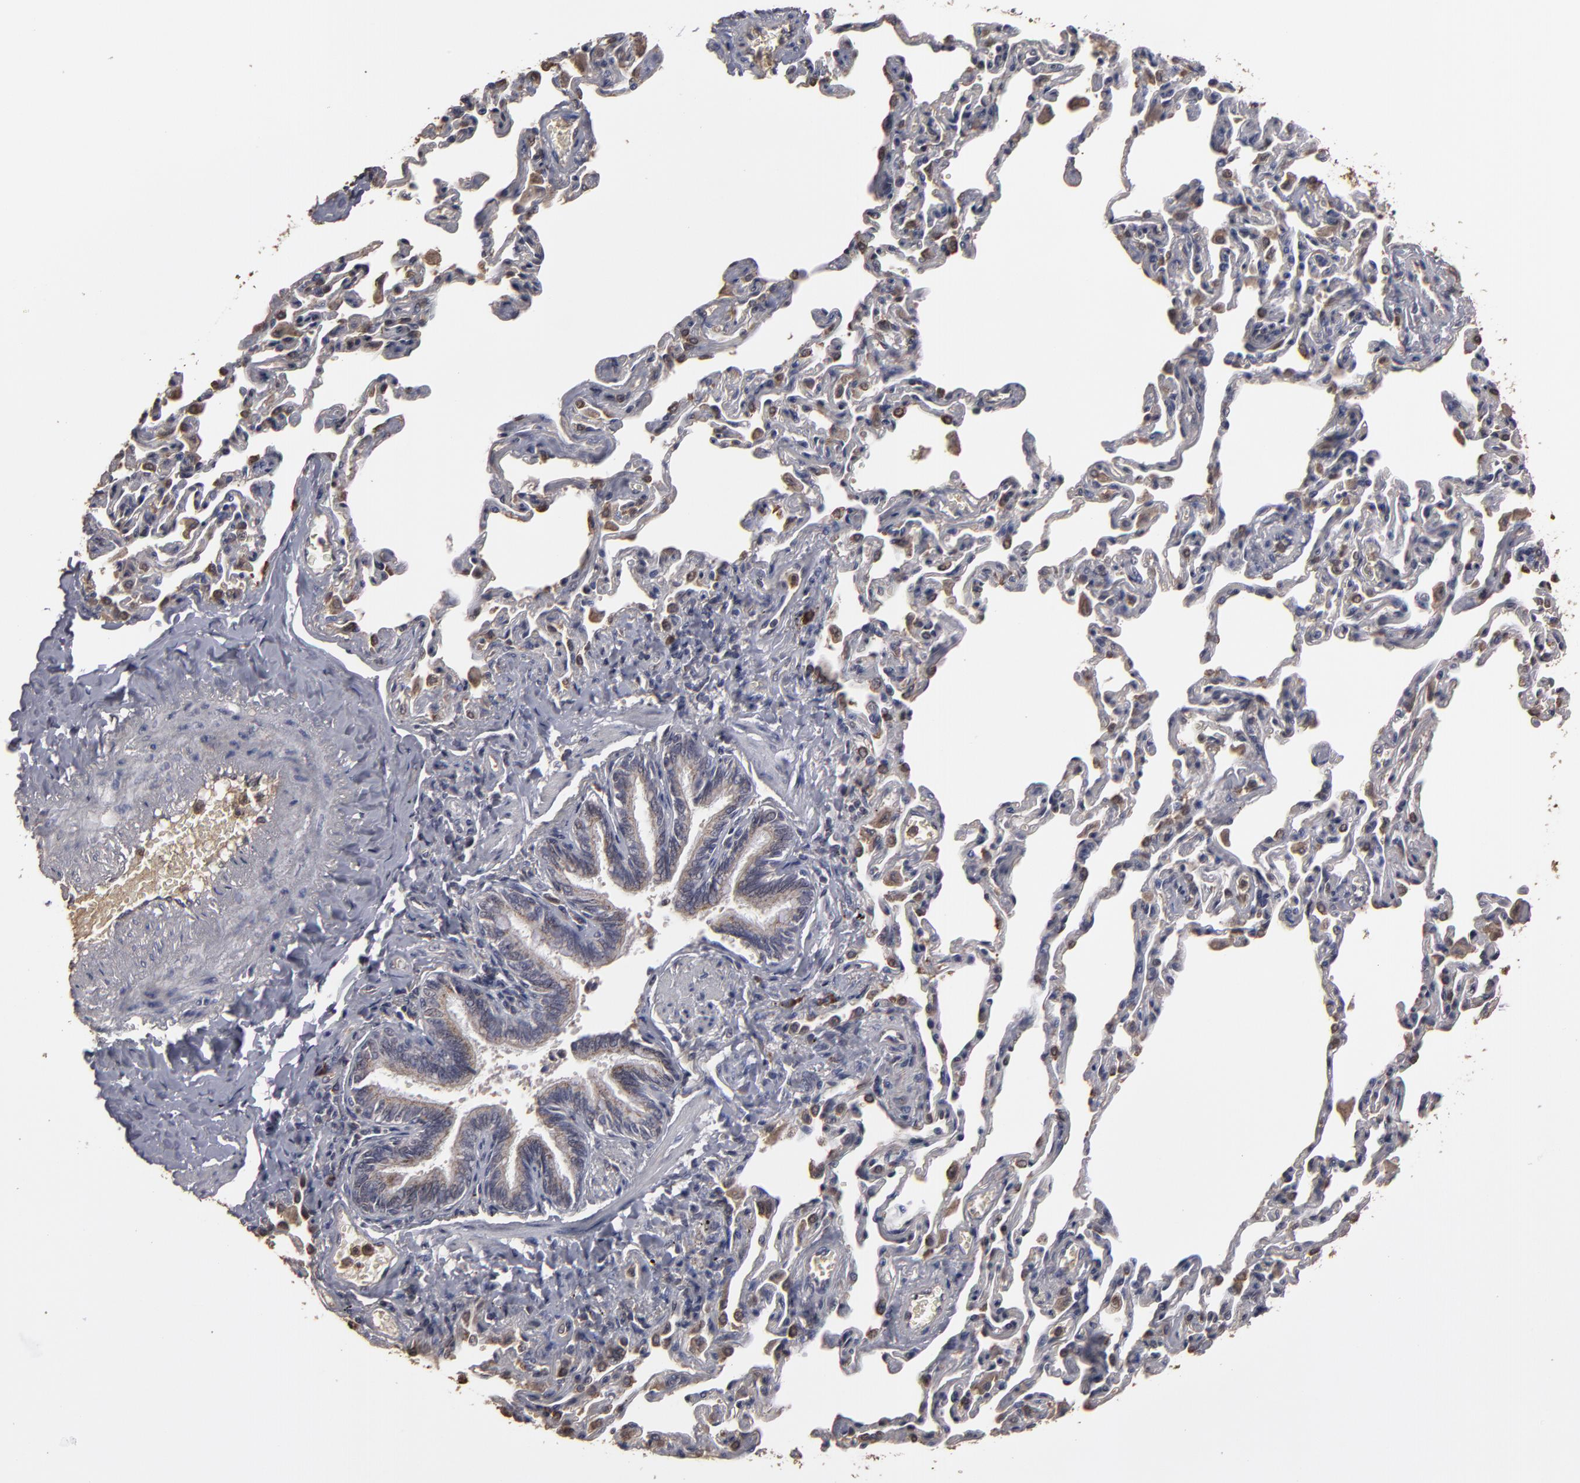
{"staining": {"intensity": "moderate", "quantity": ">75%", "location": "cytoplasmic/membranous"}, "tissue": "bronchus", "cell_type": "Respiratory epithelial cells", "image_type": "normal", "snomed": [{"axis": "morphology", "description": "Normal tissue, NOS"}, {"axis": "topography", "description": "Lung"}], "caption": "Protein analysis of normal bronchus exhibits moderate cytoplasmic/membranous positivity in approximately >75% of respiratory epithelial cells. (DAB (3,3'-diaminobenzidine) IHC with brightfield microscopy, high magnification).", "gene": "RO60", "patient": {"sex": "male", "age": 64}}